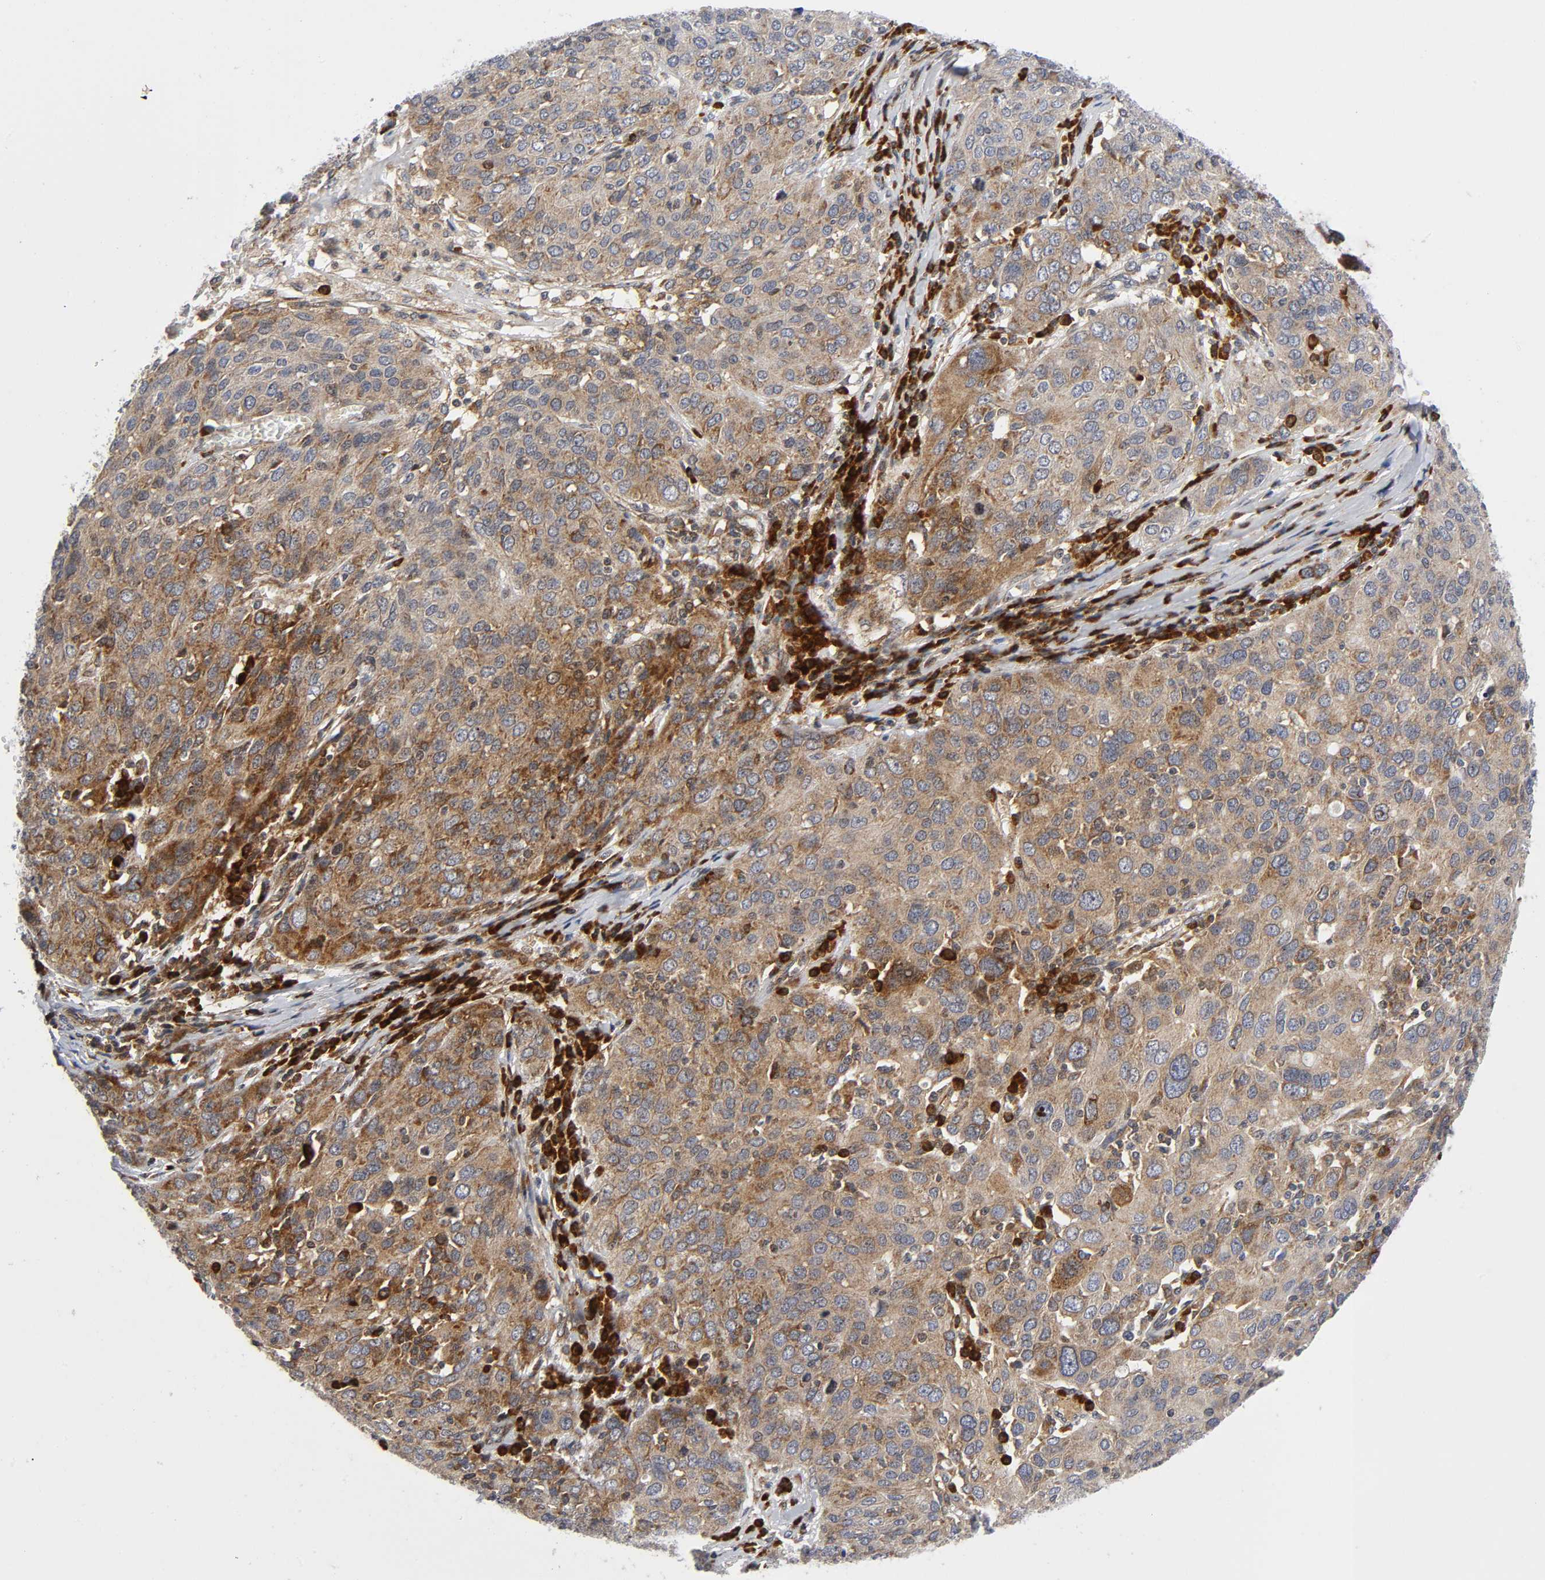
{"staining": {"intensity": "moderate", "quantity": ">75%", "location": "cytoplasmic/membranous"}, "tissue": "ovarian cancer", "cell_type": "Tumor cells", "image_type": "cancer", "snomed": [{"axis": "morphology", "description": "Carcinoma, endometroid"}, {"axis": "topography", "description": "Ovary"}], "caption": "Immunohistochemical staining of human ovarian cancer displays medium levels of moderate cytoplasmic/membranous positivity in approximately >75% of tumor cells.", "gene": "EIF5", "patient": {"sex": "female", "age": 50}}